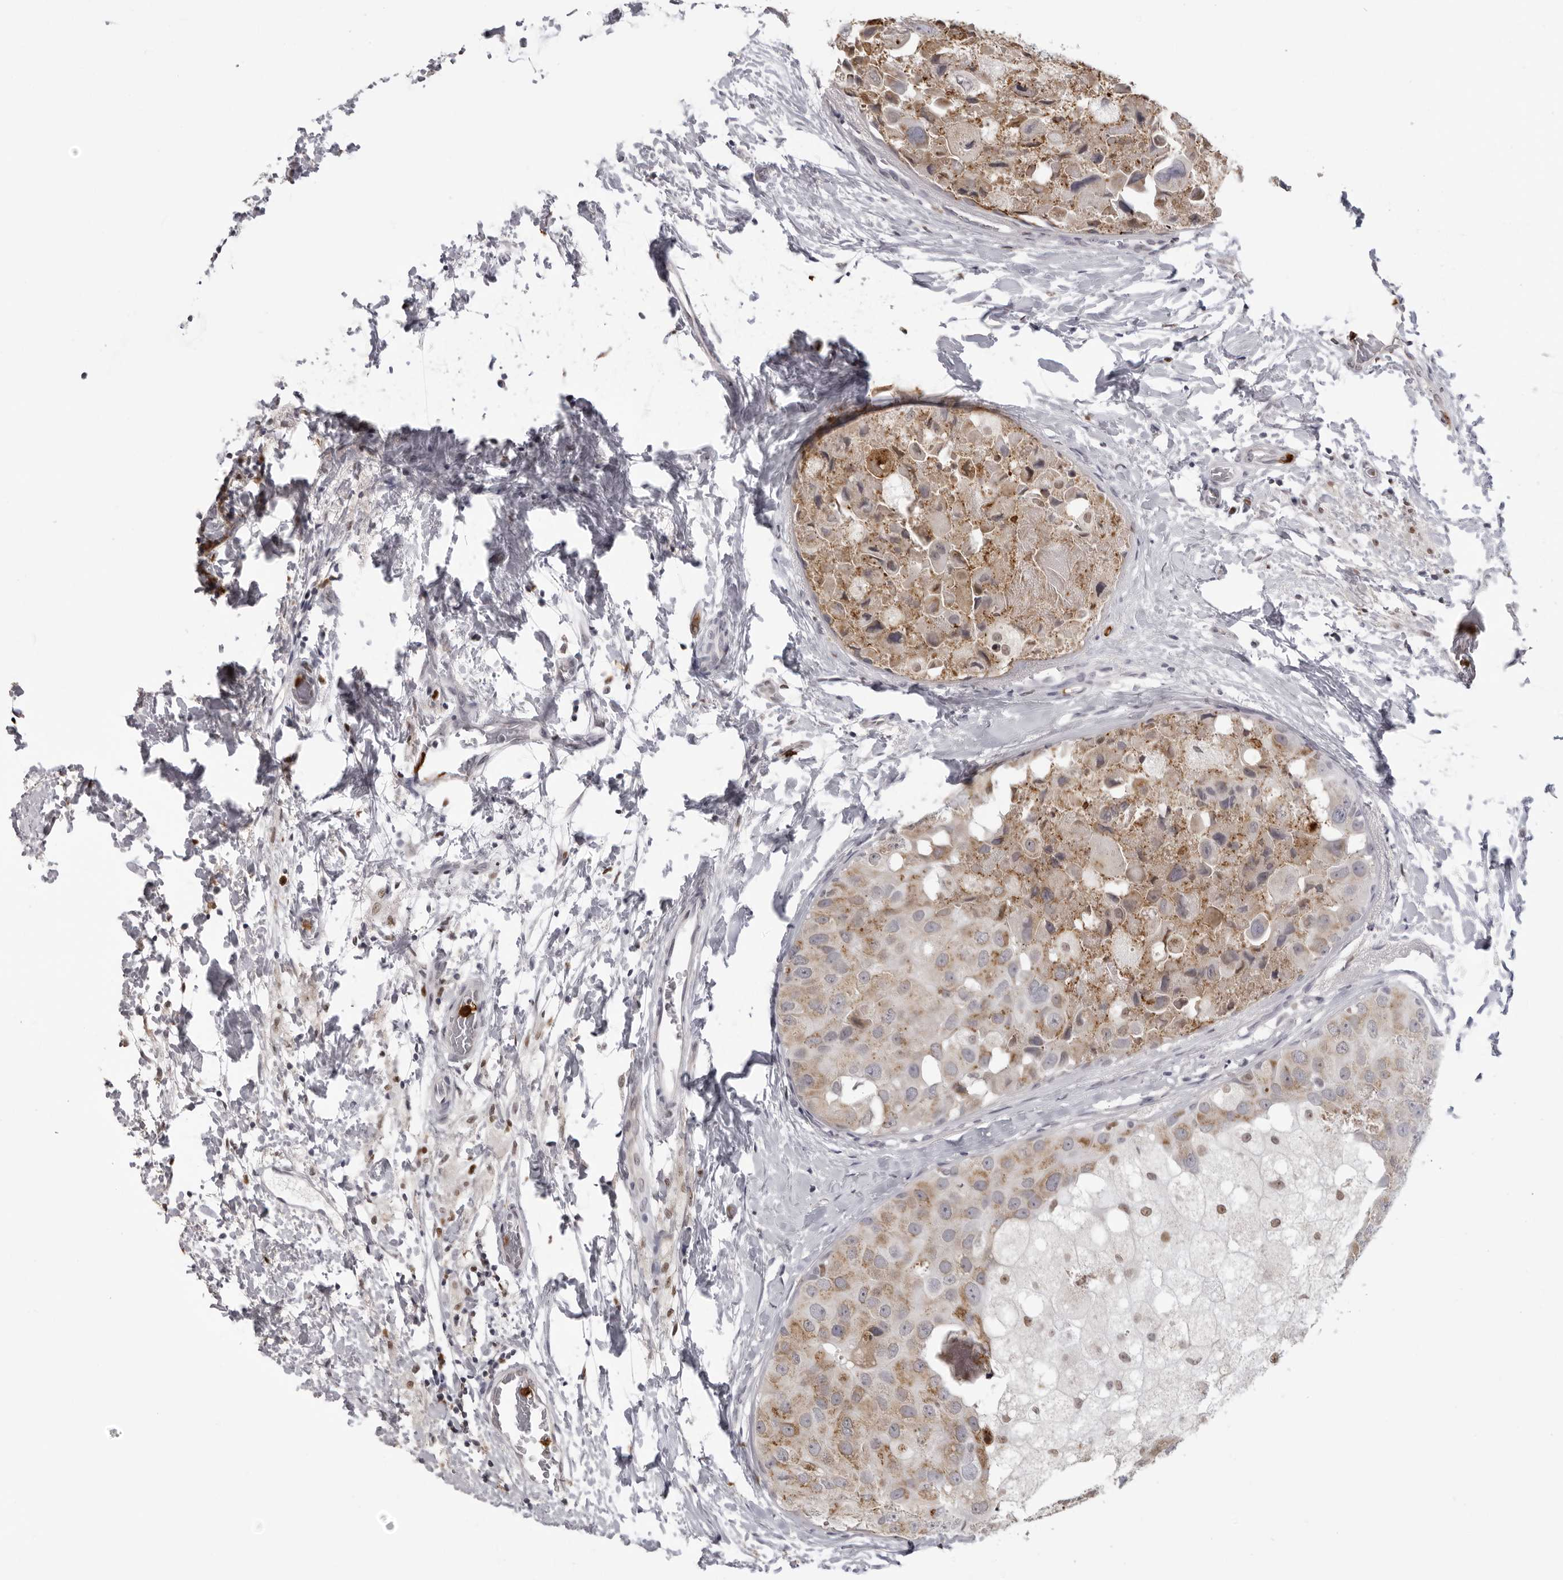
{"staining": {"intensity": "weak", "quantity": ">75%", "location": "cytoplasmic/membranous"}, "tissue": "breast cancer", "cell_type": "Tumor cells", "image_type": "cancer", "snomed": [{"axis": "morphology", "description": "Duct carcinoma"}, {"axis": "topography", "description": "Breast"}], "caption": "The photomicrograph shows a brown stain indicating the presence of a protein in the cytoplasmic/membranous of tumor cells in breast cancer.", "gene": "IL31", "patient": {"sex": "female", "age": 62}}